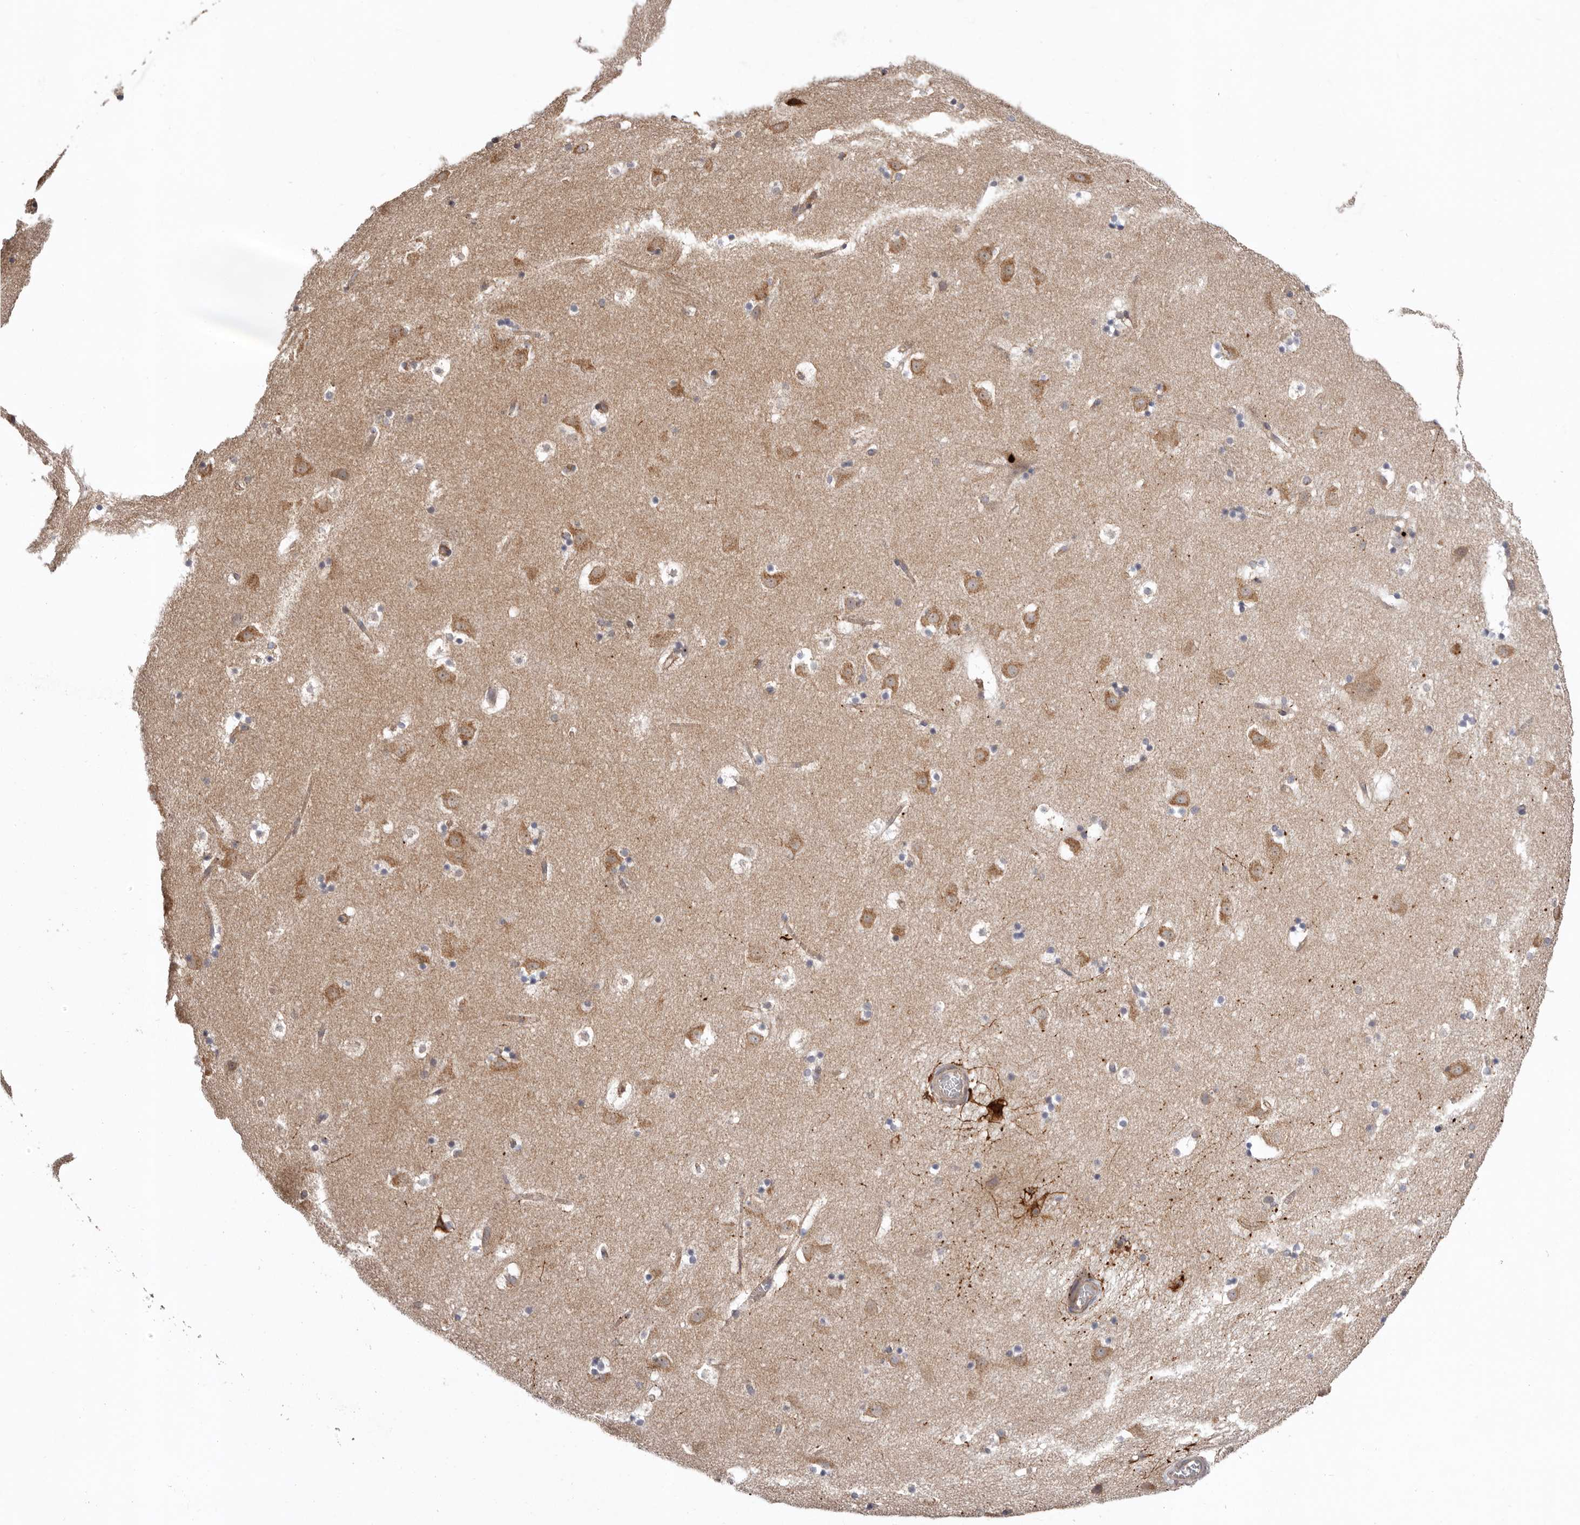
{"staining": {"intensity": "moderate", "quantity": "<25%", "location": "cytoplasmic/membranous"}, "tissue": "caudate", "cell_type": "Glial cells", "image_type": "normal", "snomed": [{"axis": "morphology", "description": "Normal tissue, NOS"}, {"axis": "topography", "description": "Lateral ventricle wall"}], "caption": "A high-resolution image shows immunohistochemistry (IHC) staining of benign caudate, which displays moderate cytoplasmic/membranous positivity in about <25% of glial cells. Immunohistochemistry (ihc) stains the protein of interest in brown and the nuclei are stained blue.", "gene": "TMUB1", "patient": {"sex": "male", "age": 45}}